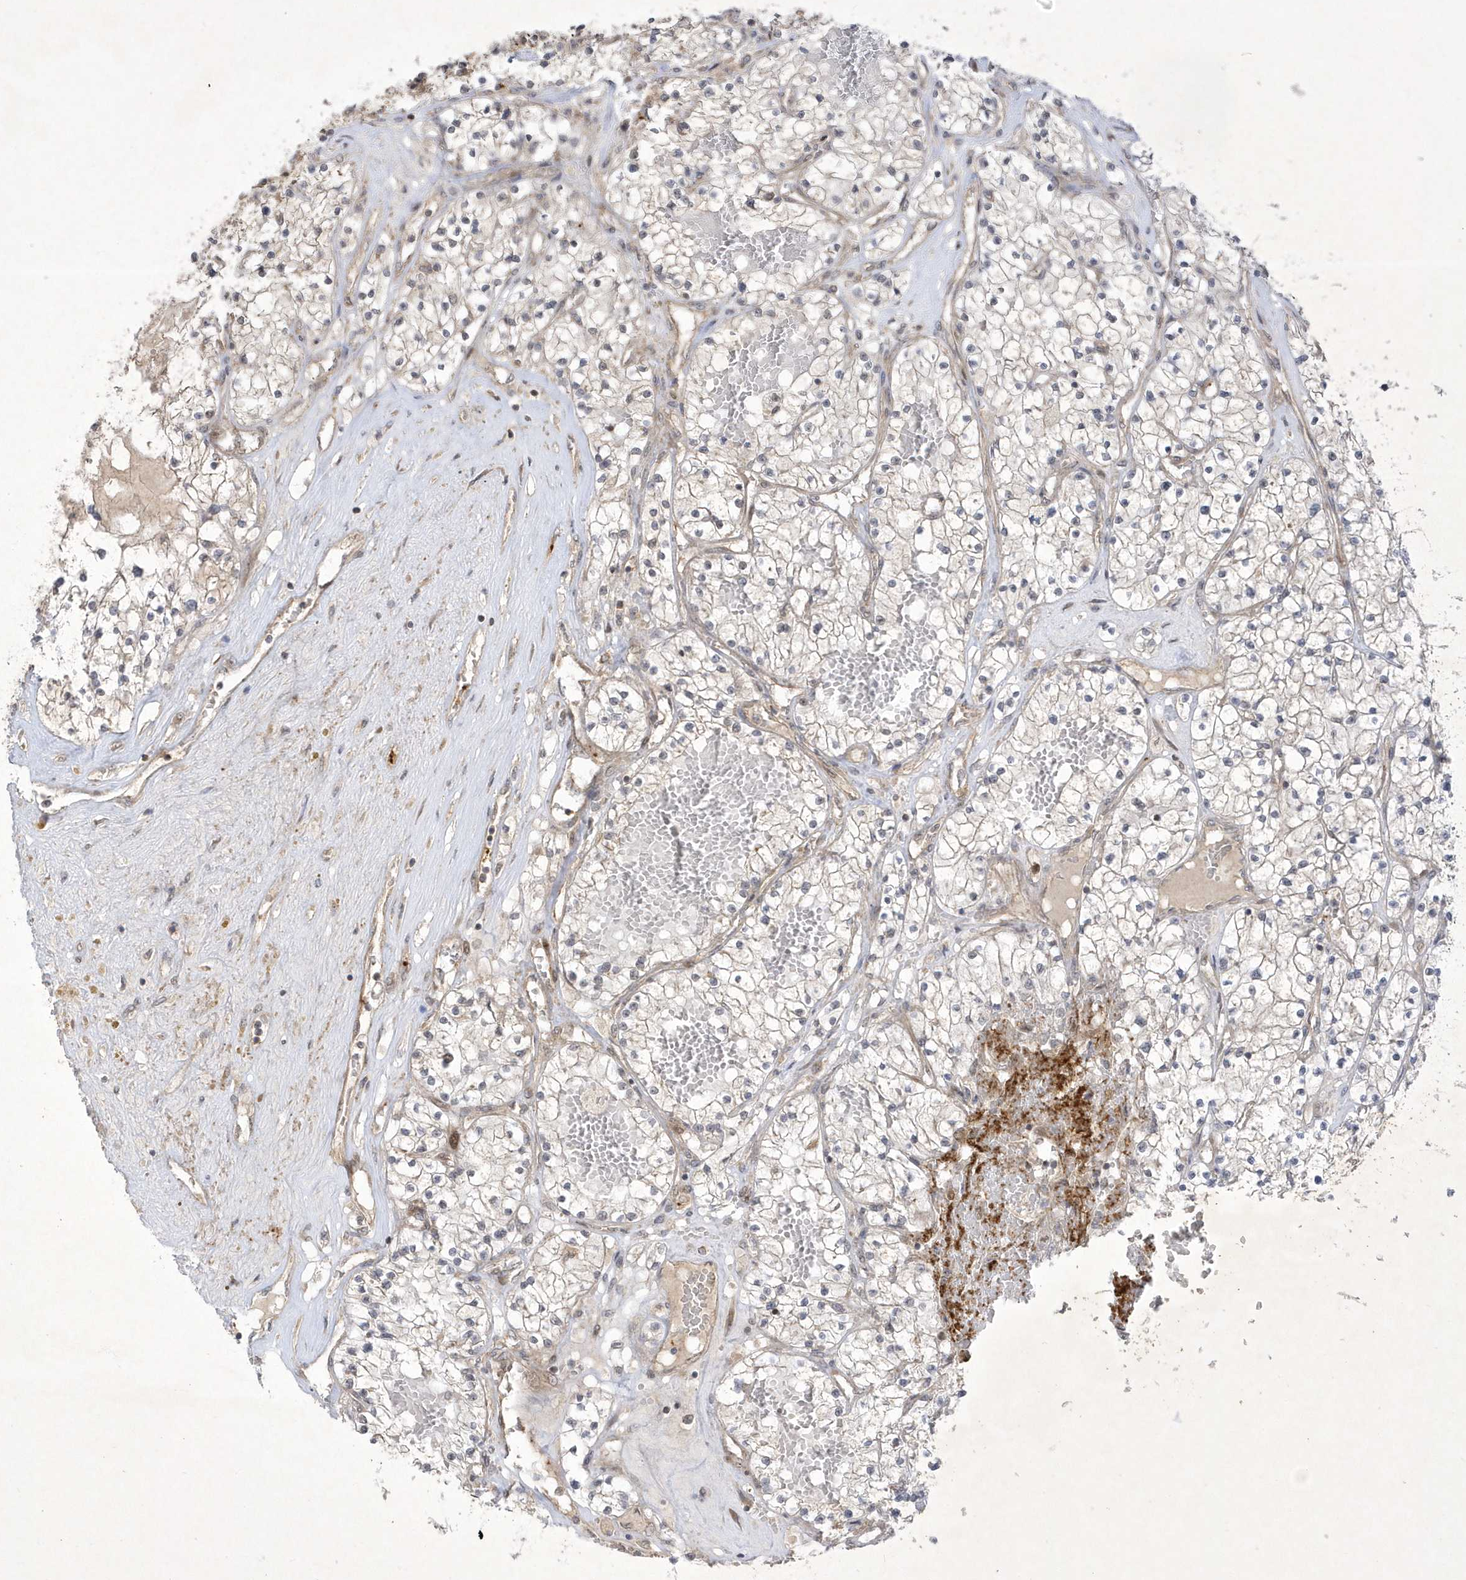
{"staining": {"intensity": "negative", "quantity": "none", "location": "none"}, "tissue": "renal cancer", "cell_type": "Tumor cells", "image_type": "cancer", "snomed": [{"axis": "morphology", "description": "Normal tissue, NOS"}, {"axis": "morphology", "description": "Adenocarcinoma, NOS"}, {"axis": "topography", "description": "Kidney"}], "caption": "Renal adenocarcinoma stained for a protein using immunohistochemistry (IHC) shows no staining tumor cells.", "gene": "NAF1", "patient": {"sex": "male", "age": 68}}